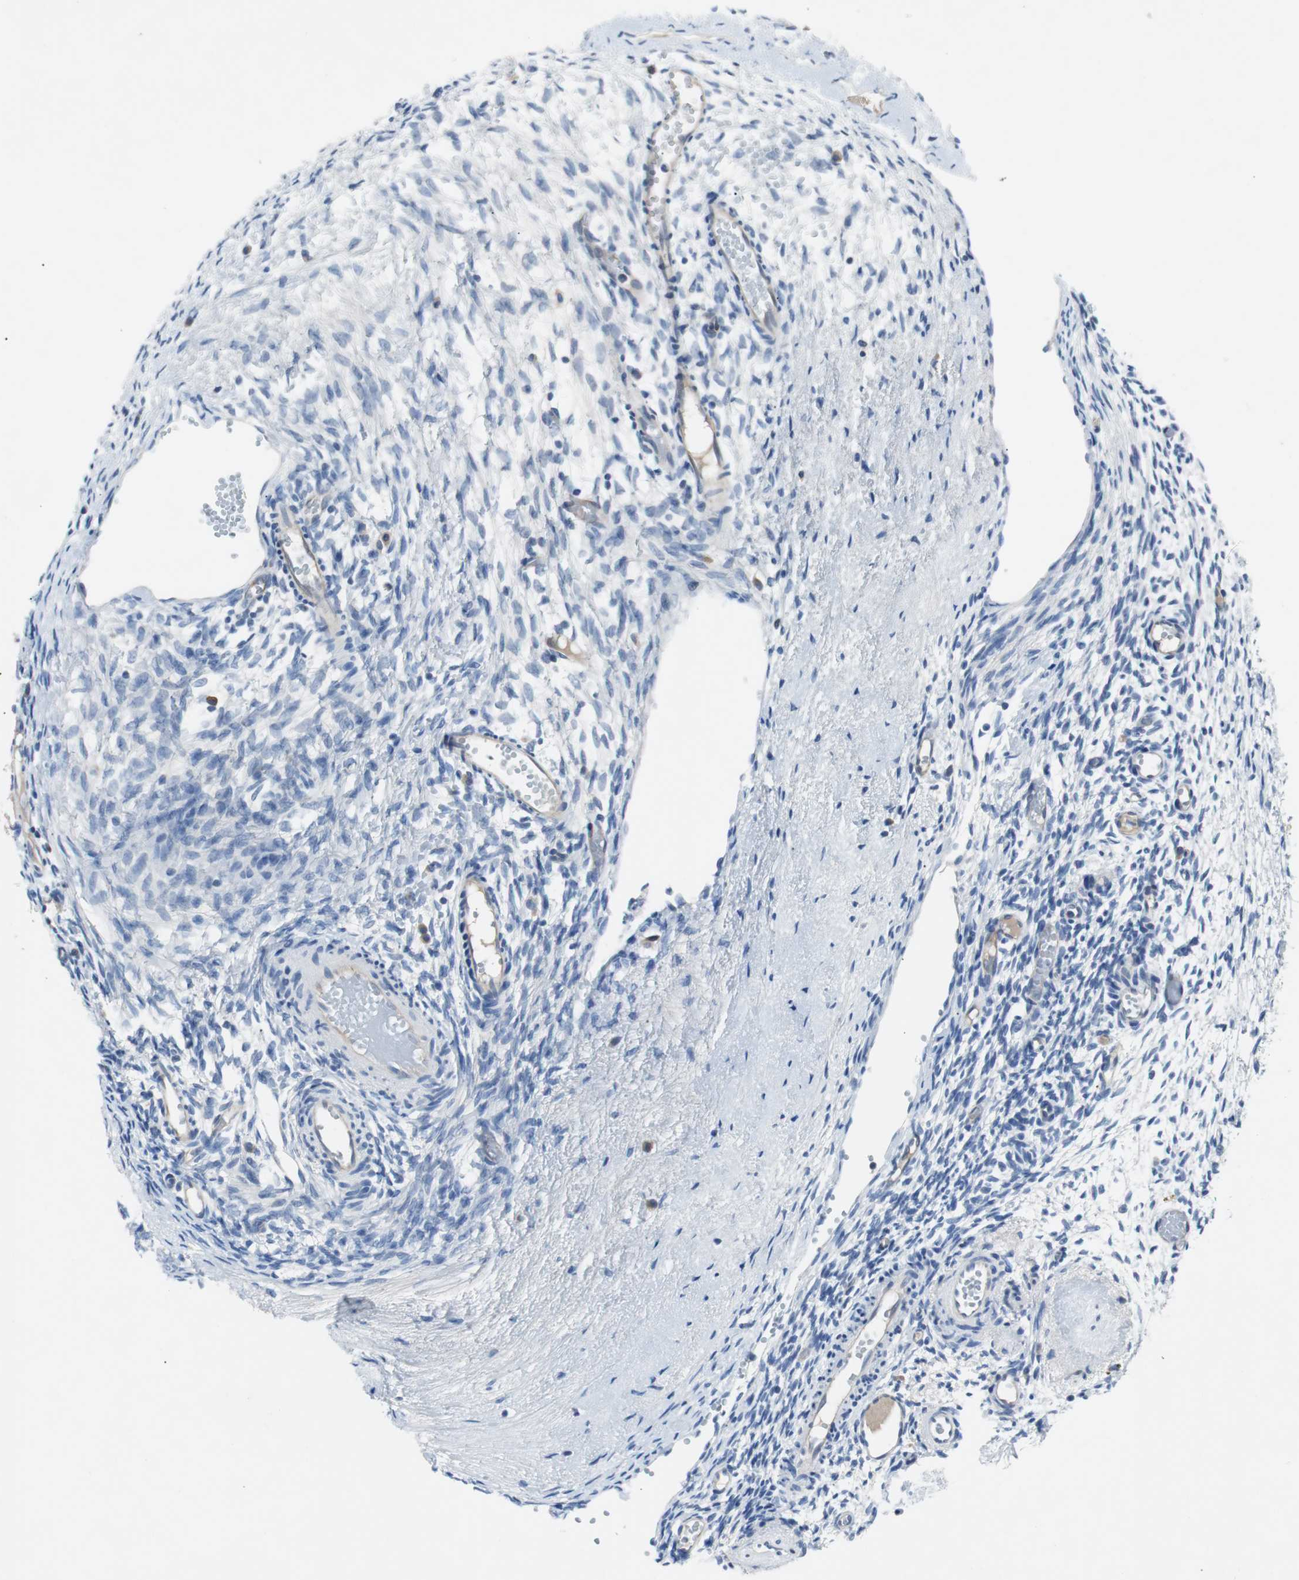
{"staining": {"intensity": "negative", "quantity": "none", "location": "none"}, "tissue": "ovary", "cell_type": "Follicle cells", "image_type": "normal", "snomed": [{"axis": "morphology", "description": "Normal tissue, NOS"}, {"axis": "topography", "description": "Ovary"}], "caption": "Human ovary stained for a protein using IHC reveals no staining in follicle cells.", "gene": "EEF2K", "patient": {"sex": "female", "age": 35}}